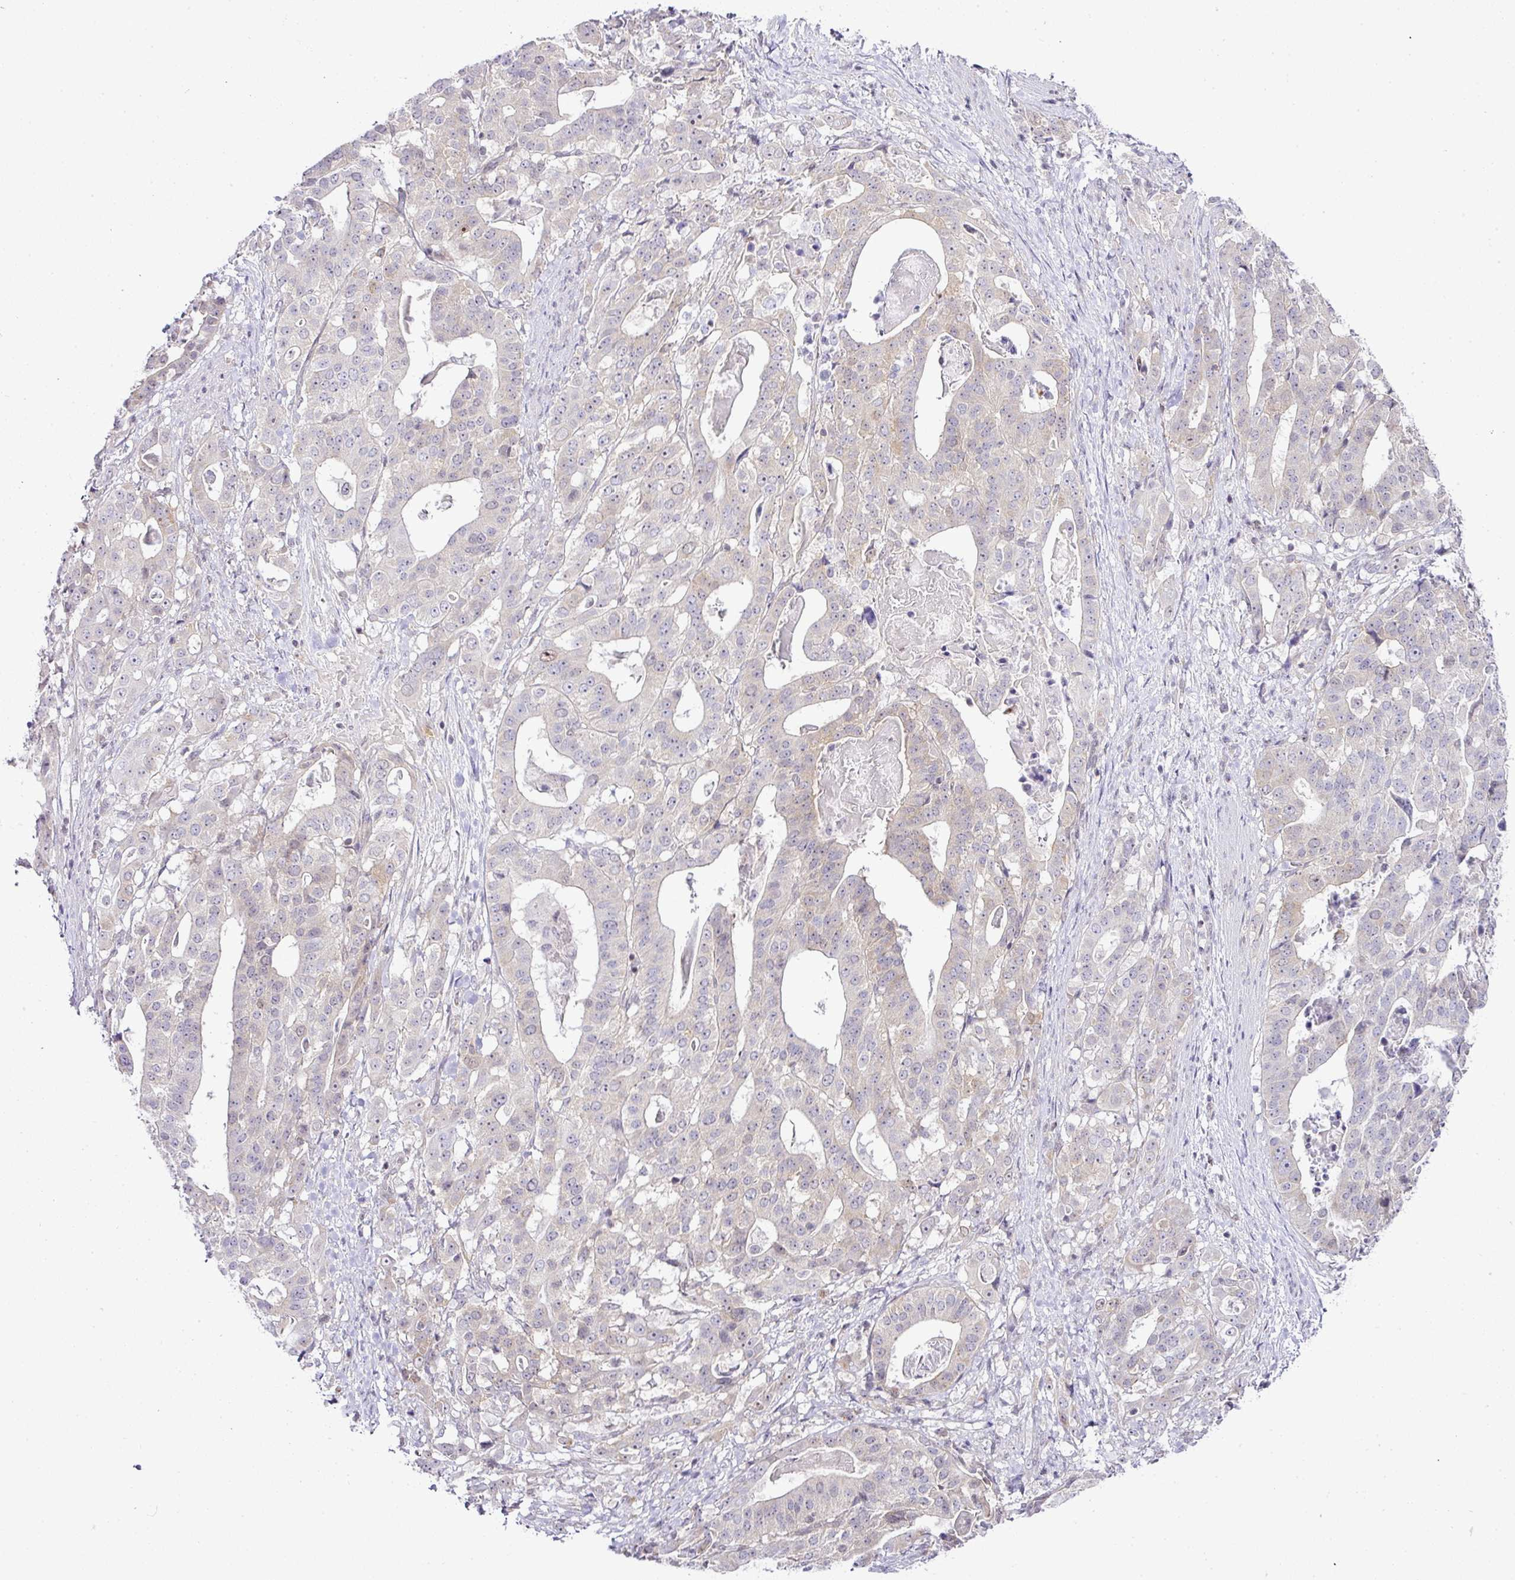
{"staining": {"intensity": "weak", "quantity": "<25%", "location": "cytoplasmic/membranous"}, "tissue": "stomach cancer", "cell_type": "Tumor cells", "image_type": "cancer", "snomed": [{"axis": "morphology", "description": "Adenocarcinoma, NOS"}, {"axis": "topography", "description": "Stomach"}], "caption": "The image displays no significant staining in tumor cells of adenocarcinoma (stomach). (DAB immunohistochemistry (IHC) visualized using brightfield microscopy, high magnification).", "gene": "FAM32A", "patient": {"sex": "male", "age": 48}}